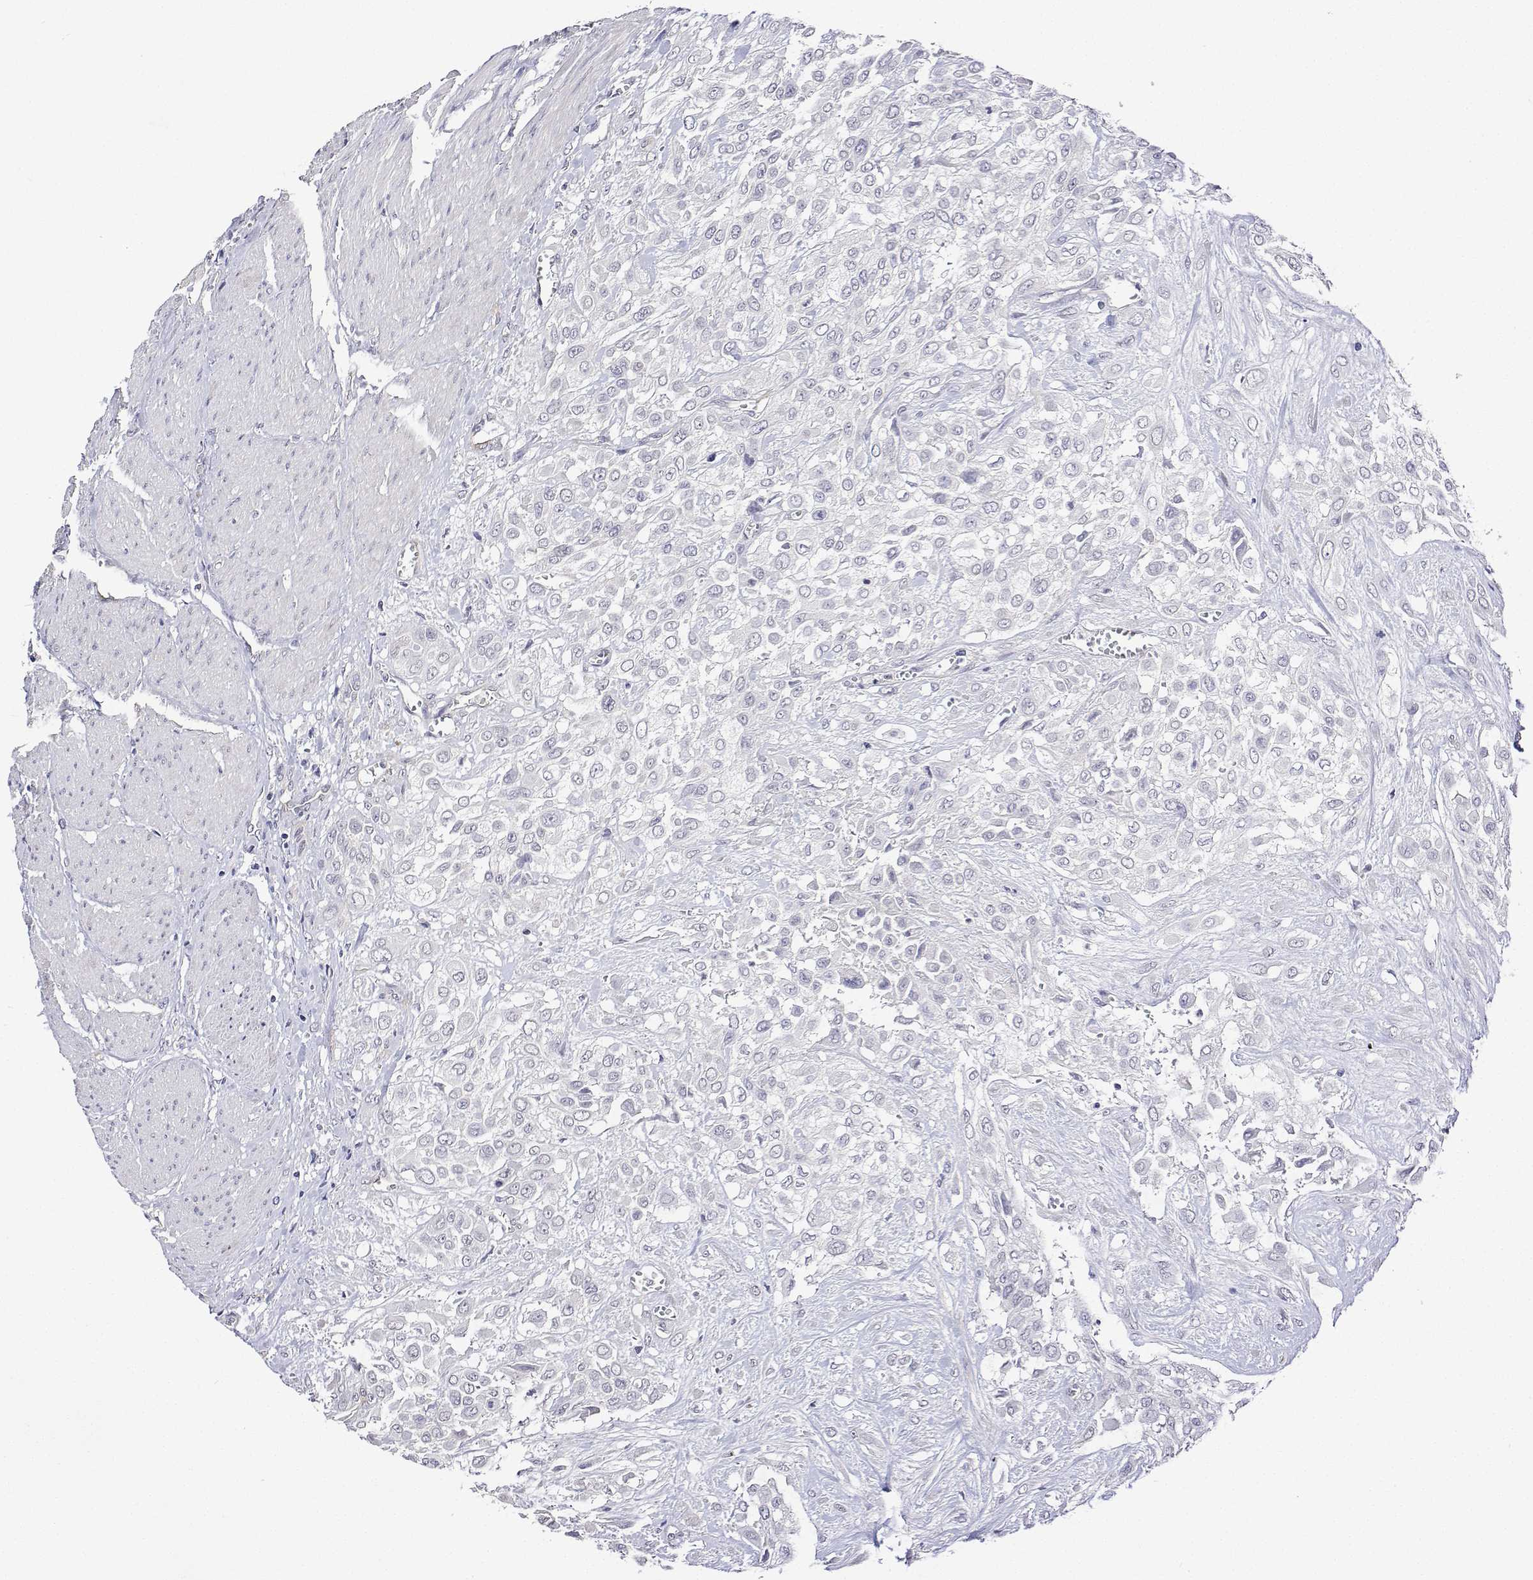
{"staining": {"intensity": "negative", "quantity": "none", "location": "none"}, "tissue": "urothelial cancer", "cell_type": "Tumor cells", "image_type": "cancer", "snomed": [{"axis": "morphology", "description": "Urothelial carcinoma, High grade"}, {"axis": "topography", "description": "Urinary bladder"}], "caption": "Immunohistochemistry (IHC) micrograph of urothelial cancer stained for a protein (brown), which displays no expression in tumor cells.", "gene": "PLCB1", "patient": {"sex": "male", "age": 57}}